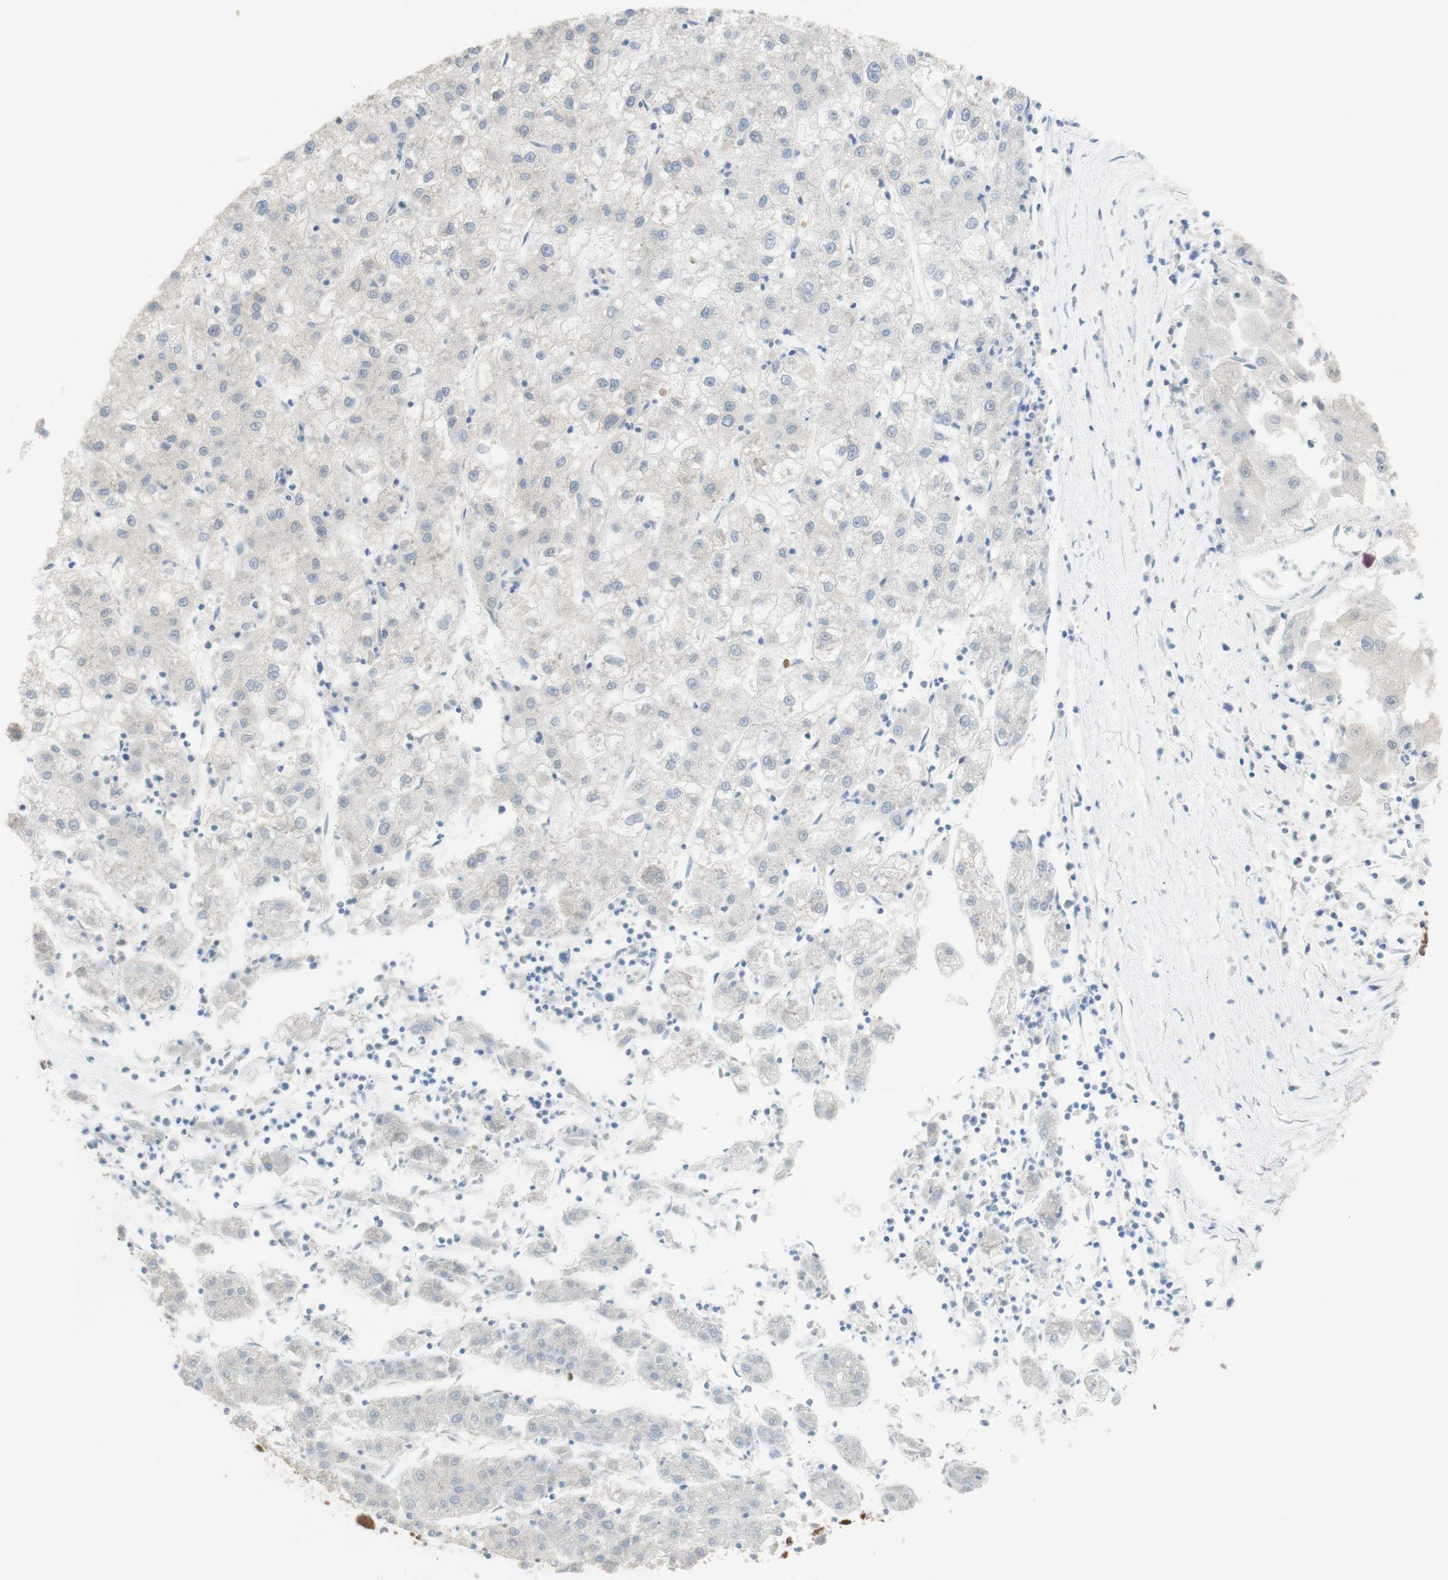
{"staining": {"intensity": "negative", "quantity": "none", "location": "none"}, "tissue": "liver cancer", "cell_type": "Tumor cells", "image_type": "cancer", "snomed": [{"axis": "morphology", "description": "Carcinoma, Hepatocellular, NOS"}, {"axis": "topography", "description": "Liver"}], "caption": "A micrograph of human liver cancer (hepatocellular carcinoma) is negative for staining in tumor cells. Brightfield microscopy of immunohistochemistry stained with DAB (brown) and hematoxylin (blue), captured at high magnification.", "gene": "COMT", "patient": {"sex": "male", "age": 72}}